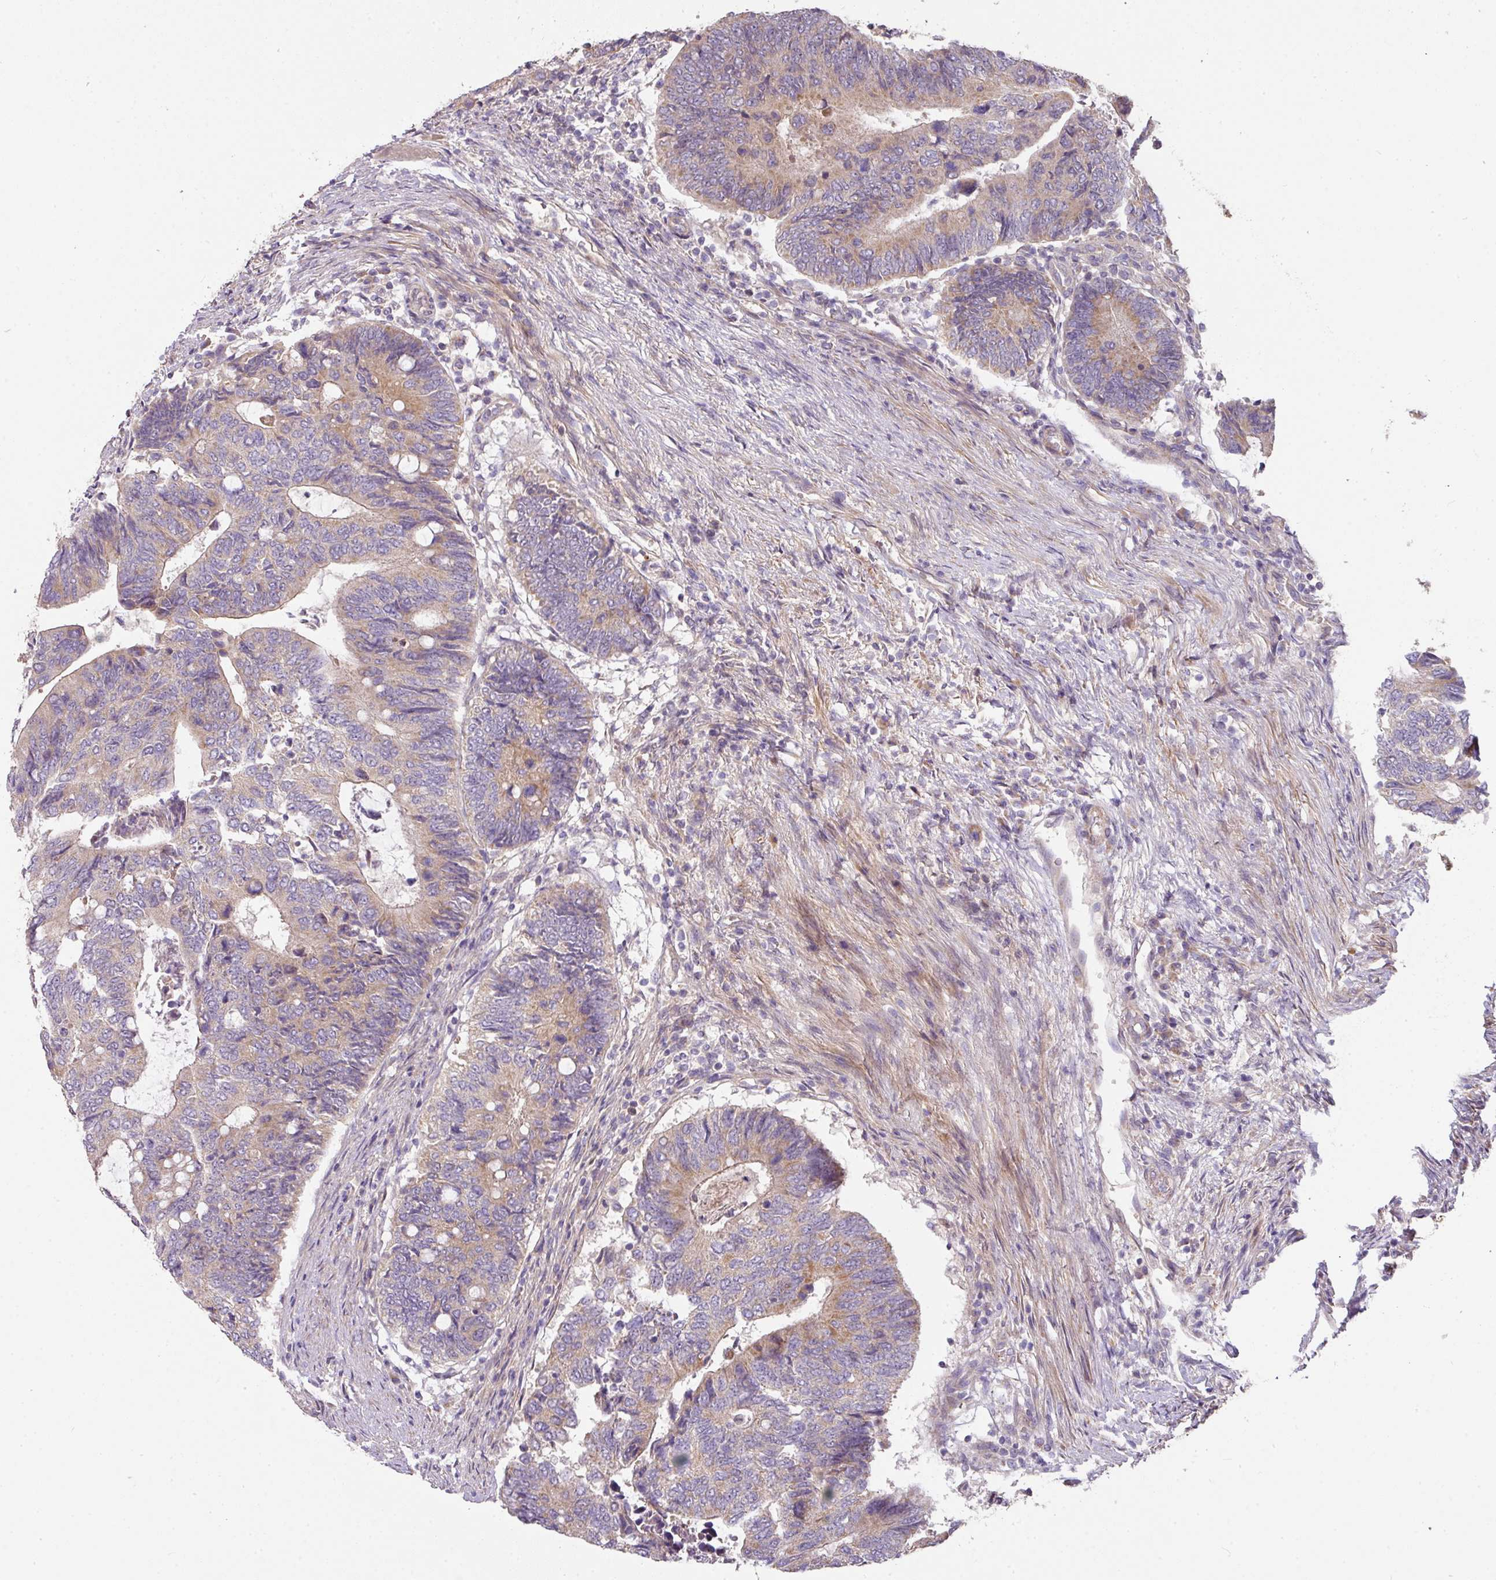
{"staining": {"intensity": "moderate", "quantity": "25%-75%", "location": "cytoplasmic/membranous"}, "tissue": "colorectal cancer", "cell_type": "Tumor cells", "image_type": "cancer", "snomed": [{"axis": "morphology", "description": "Adenocarcinoma, NOS"}, {"axis": "topography", "description": "Colon"}], "caption": "Adenocarcinoma (colorectal) was stained to show a protein in brown. There is medium levels of moderate cytoplasmic/membranous staining in about 25%-75% of tumor cells. The staining was performed using DAB to visualize the protein expression in brown, while the nuclei were stained in blue with hematoxylin (Magnification: 20x).", "gene": "STK35", "patient": {"sex": "male", "age": 87}}